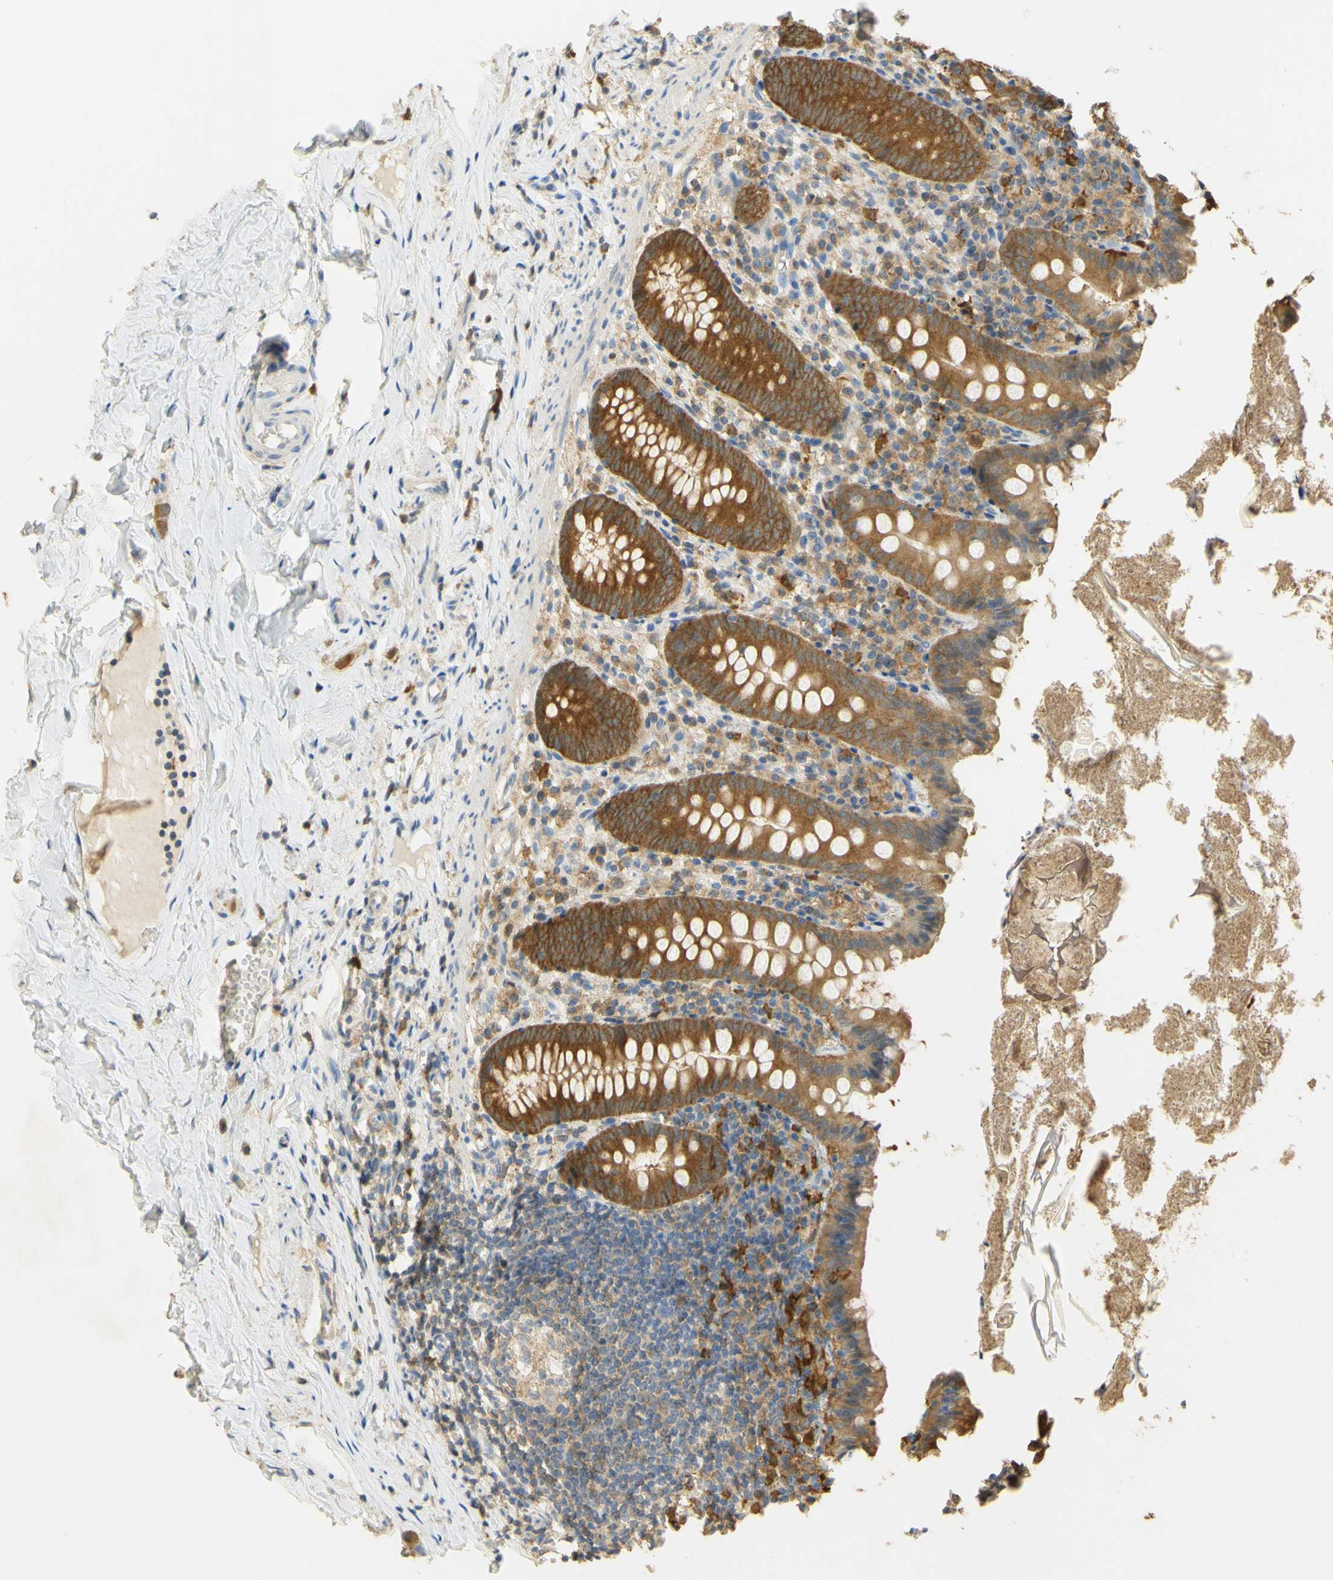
{"staining": {"intensity": "moderate", "quantity": ">75%", "location": "cytoplasmic/membranous"}, "tissue": "appendix", "cell_type": "Glandular cells", "image_type": "normal", "snomed": [{"axis": "morphology", "description": "Normal tissue, NOS"}, {"axis": "topography", "description": "Appendix"}], "caption": "Appendix stained with DAB IHC exhibits medium levels of moderate cytoplasmic/membranous positivity in approximately >75% of glandular cells. (DAB (3,3'-diaminobenzidine) IHC with brightfield microscopy, high magnification).", "gene": "PAK1", "patient": {"sex": "male", "age": 52}}